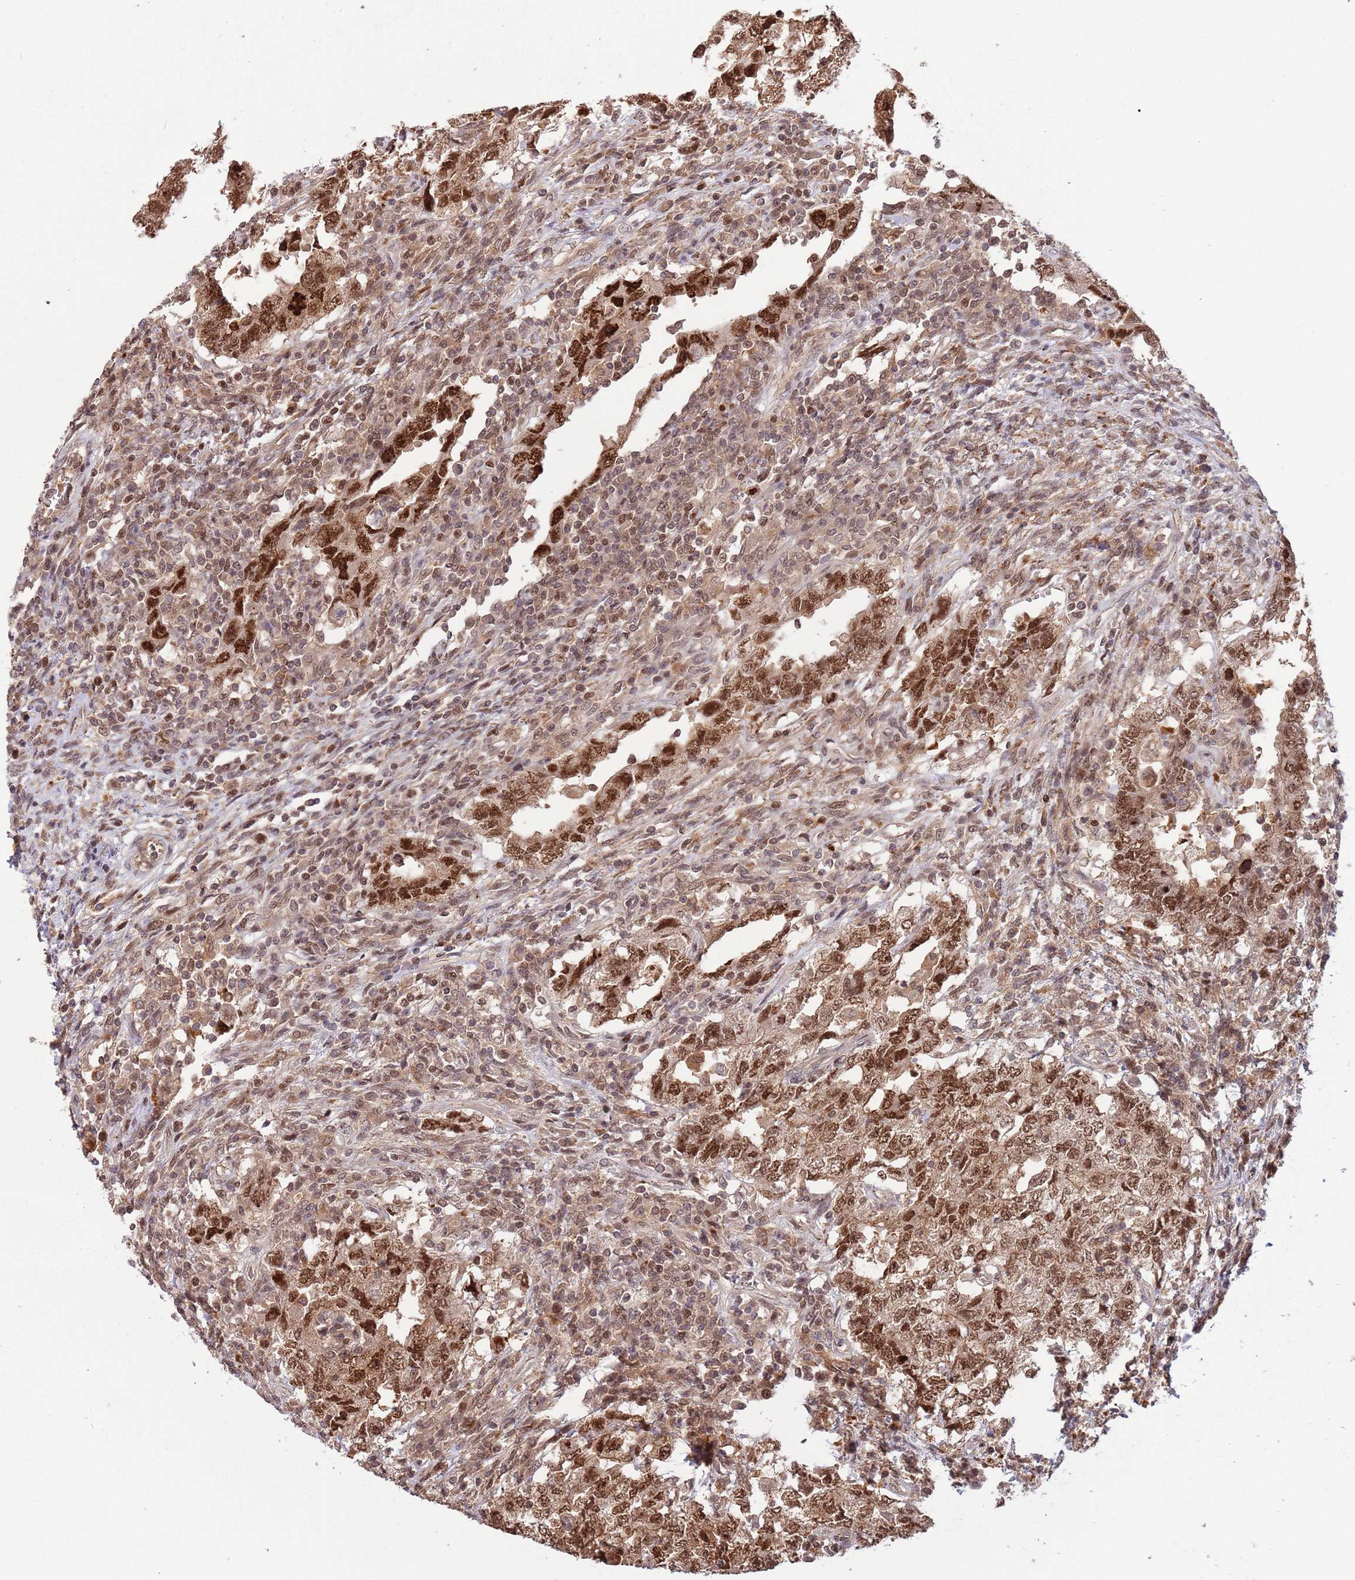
{"staining": {"intensity": "strong", "quantity": ">75%", "location": "nuclear"}, "tissue": "testis cancer", "cell_type": "Tumor cells", "image_type": "cancer", "snomed": [{"axis": "morphology", "description": "Carcinoma, Embryonal, NOS"}, {"axis": "topography", "description": "Testis"}], "caption": "Immunohistochemical staining of human testis cancer reveals high levels of strong nuclear positivity in about >75% of tumor cells. The protein of interest is shown in brown color, while the nuclei are stained blue.", "gene": "SALL1", "patient": {"sex": "male", "age": 26}}